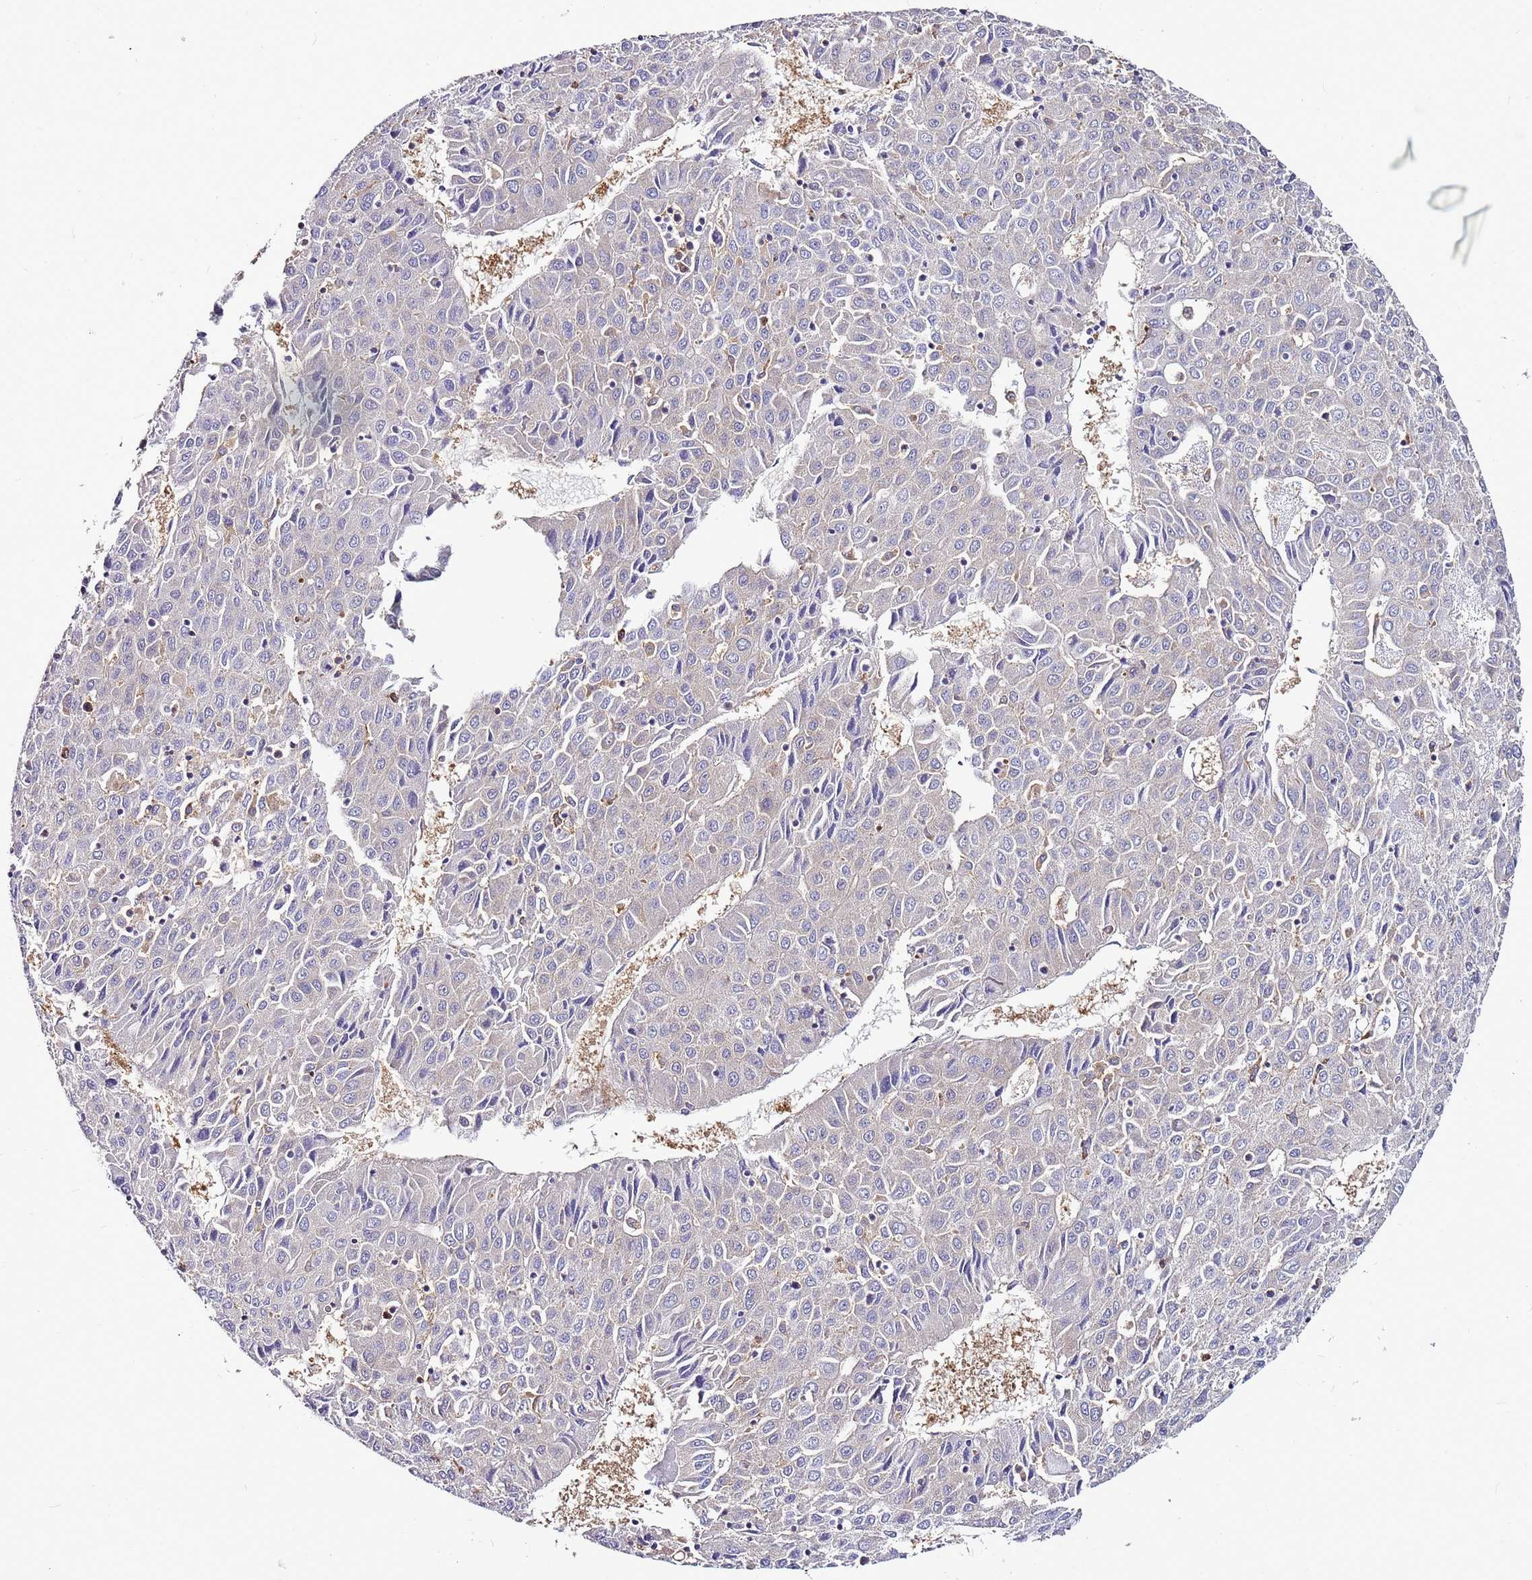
{"staining": {"intensity": "negative", "quantity": "none", "location": "none"}, "tissue": "liver cancer", "cell_type": "Tumor cells", "image_type": "cancer", "snomed": [{"axis": "morphology", "description": "Carcinoma, Hepatocellular, NOS"}, {"axis": "topography", "description": "Liver"}], "caption": "Immunohistochemistry image of neoplastic tissue: human hepatocellular carcinoma (liver) stained with DAB (3,3'-diaminobenzidine) shows no significant protein expression in tumor cells.", "gene": "ATXN2L", "patient": {"sex": "female", "age": 53}}